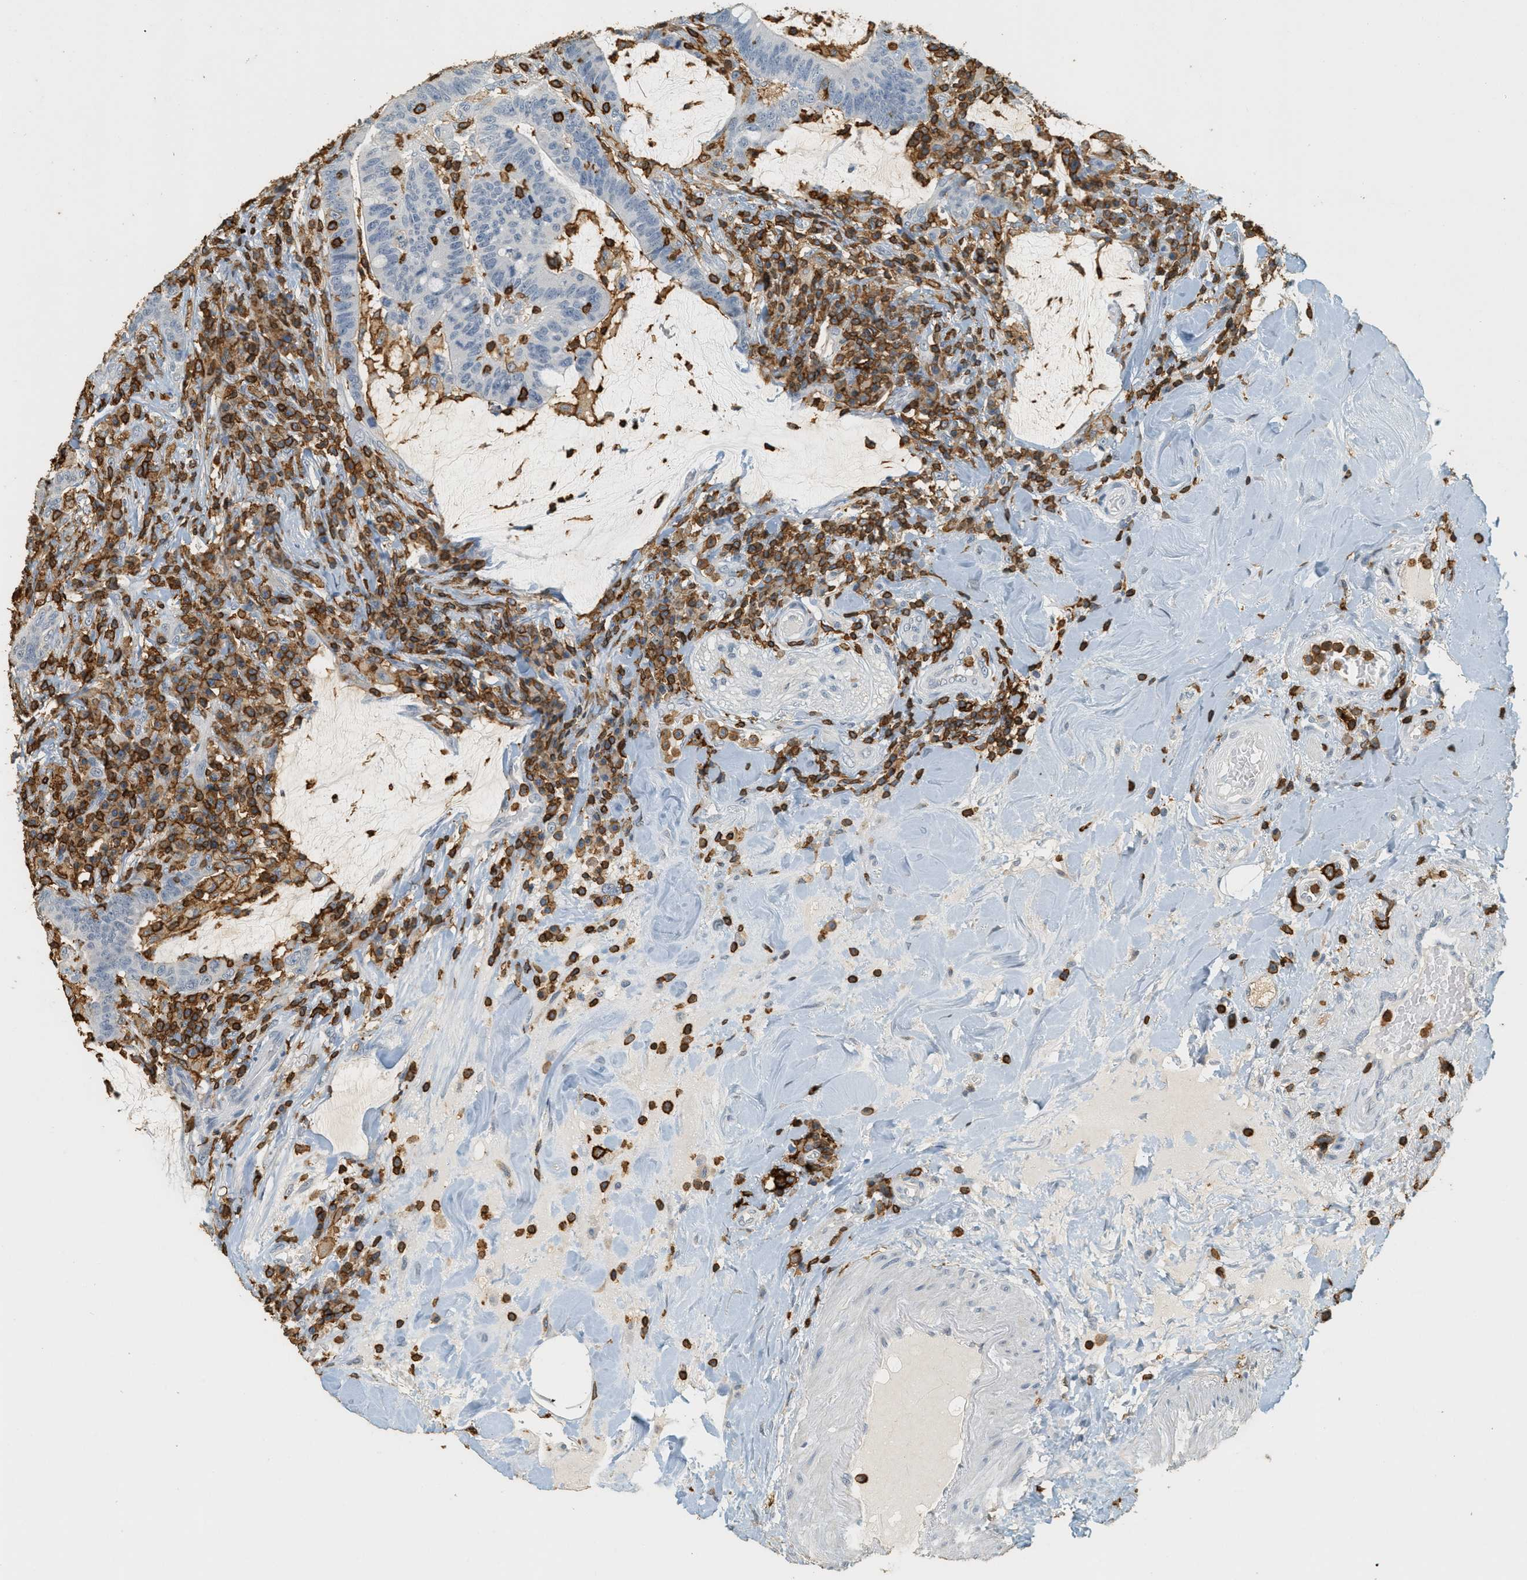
{"staining": {"intensity": "negative", "quantity": "none", "location": "none"}, "tissue": "colorectal cancer", "cell_type": "Tumor cells", "image_type": "cancer", "snomed": [{"axis": "morphology", "description": "Normal tissue, NOS"}, {"axis": "morphology", "description": "Adenocarcinoma, NOS"}, {"axis": "topography", "description": "Colon"}], "caption": "Immunohistochemistry of human colorectal cancer demonstrates no staining in tumor cells.", "gene": "LSP1", "patient": {"sex": "female", "age": 66}}